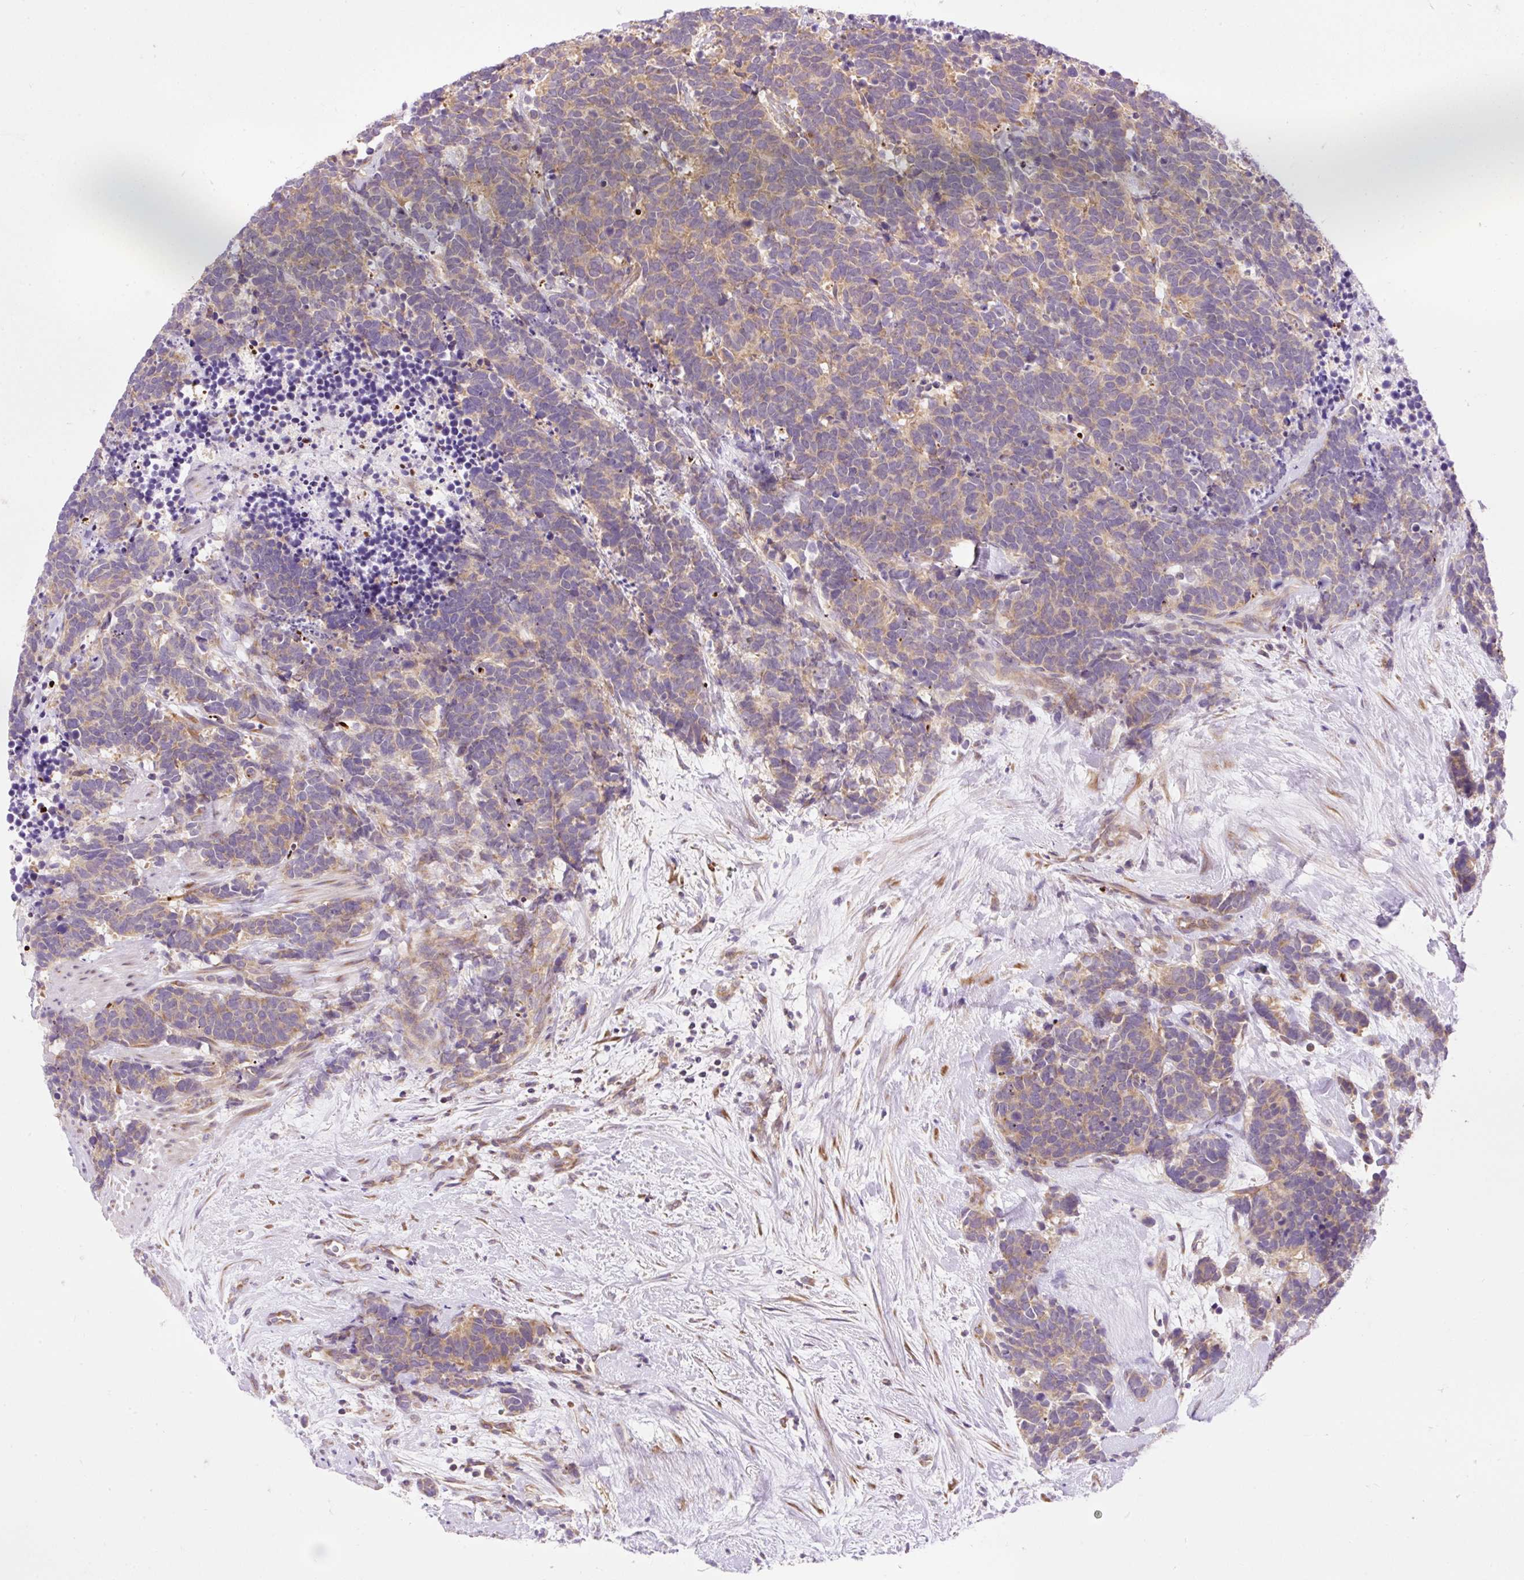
{"staining": {"intensity": "weak", "quantity": ">75%", "location": "cytoplasmic/membranous"}, "tissue": "carcinoid", "cell_type": "Tumor cells", "image_type": "cancer", "snomed": [{"axis": "morphology", "description": "Carcinoma, NOS"}, {"axis": "morphology", "description": "Carcinoid, malignant, NOS"}, {"axis": "topography", "description": "Prostate"}], "caption": "The micrograph shows immunohistochemical staining of carcinoid. There is weak cytoplasmic/membranous expression is seen in about >75% of tumor cells.", "gene": "GPR45", "patient": {"sex": "male", "age": 57}}